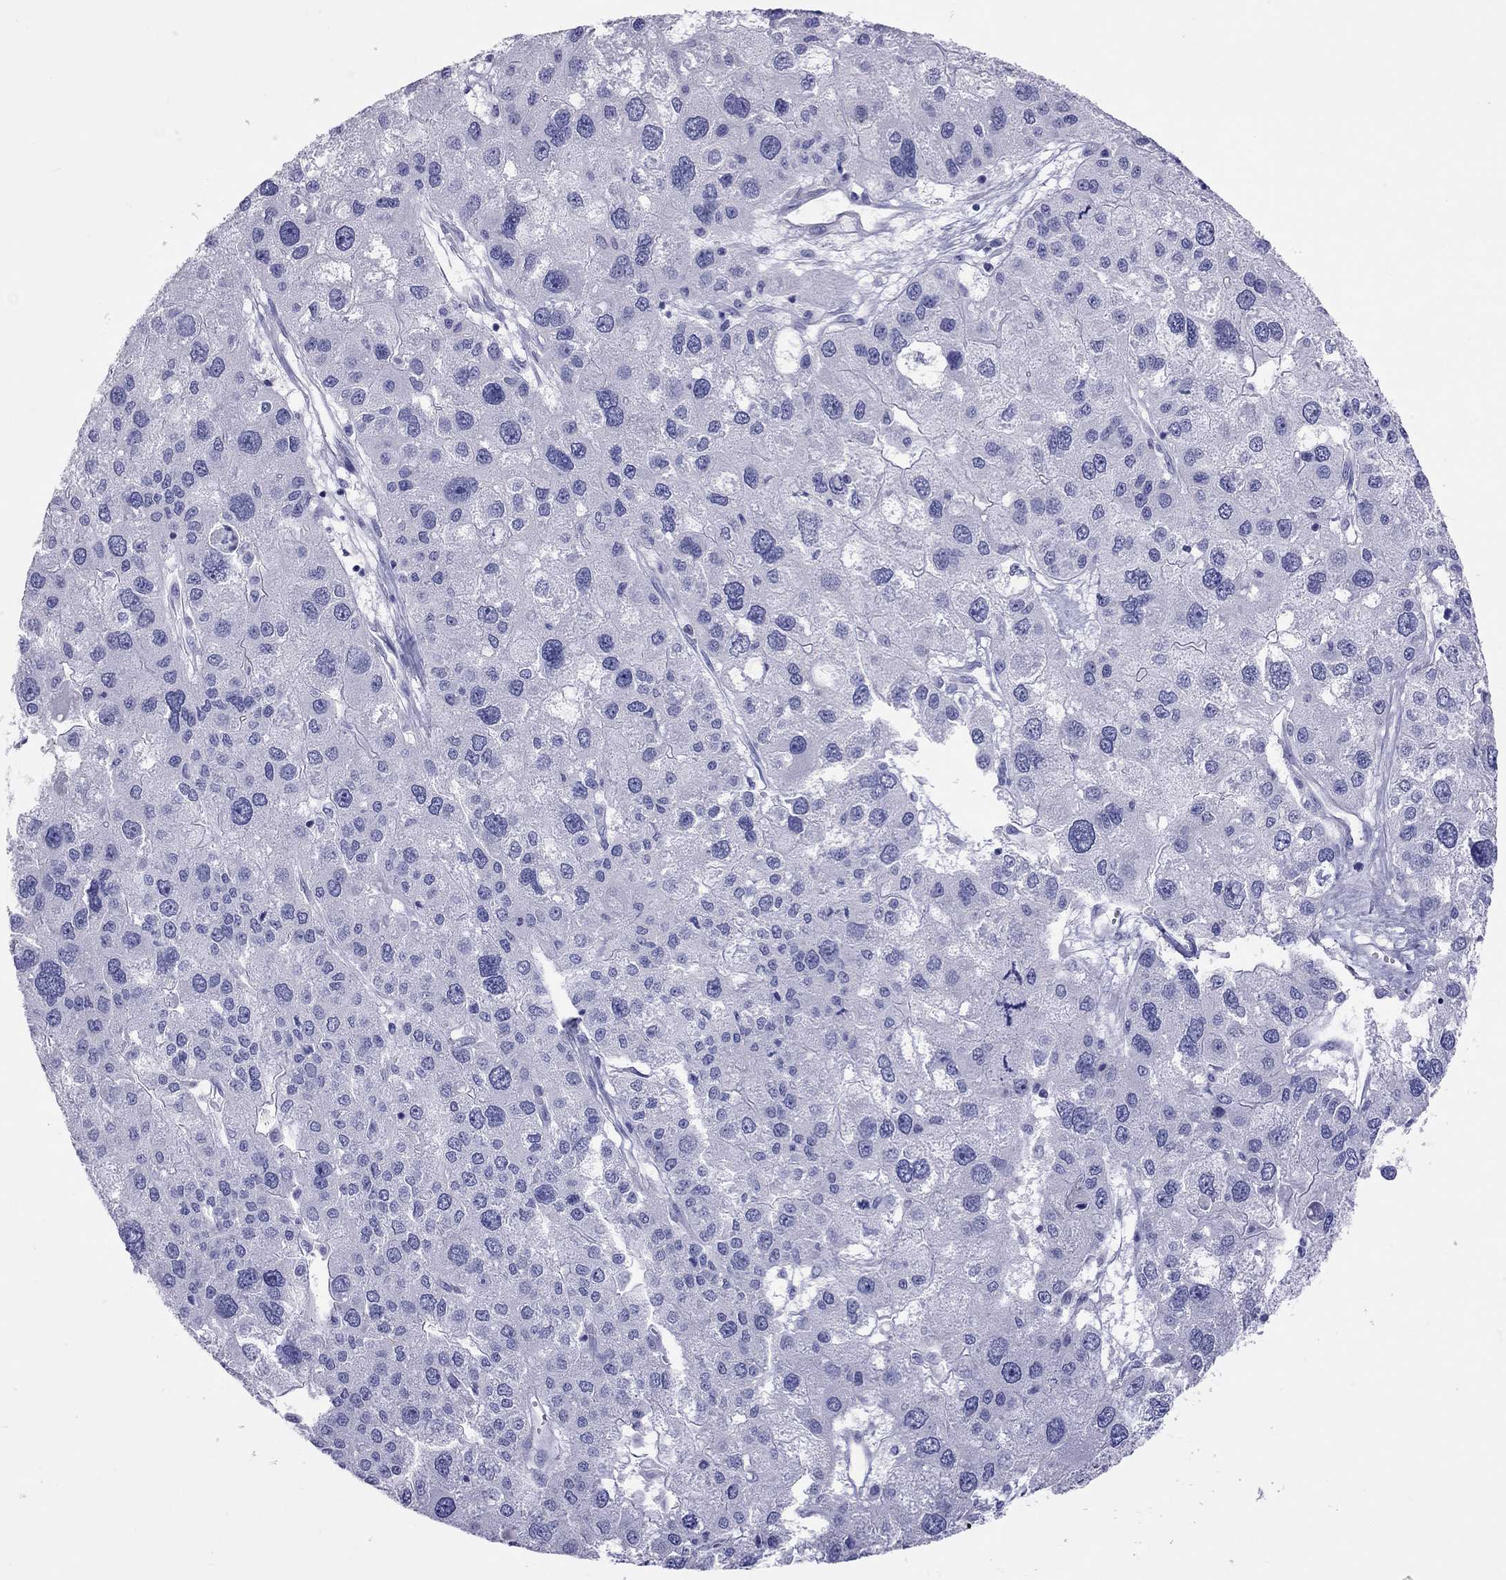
{"staining": {"intensity": "negative", "quantity": "none", "location": "none"}, "tissue": "liver cancer", "cell_type": "Tumor cells", "image_type": "cancer", "snomed": [{"axis": "morphology", "description": "Carcinoma, Hepatocellular, NOS"}, {"axis": "topography", "description": "Liver"}], "caption": "Tumor cells are negative for protein expression in human hepatocellular carcinoma (liver). The staining was performed using DAB (3,3'-diaminobenzidine) to visualize the protein expression in brown, while the nuclei were stained in blue with hematoxylin (Magnification: 20x).", "gene": "SLAMF1", "patient": {"sex": "male", "age": 73}}